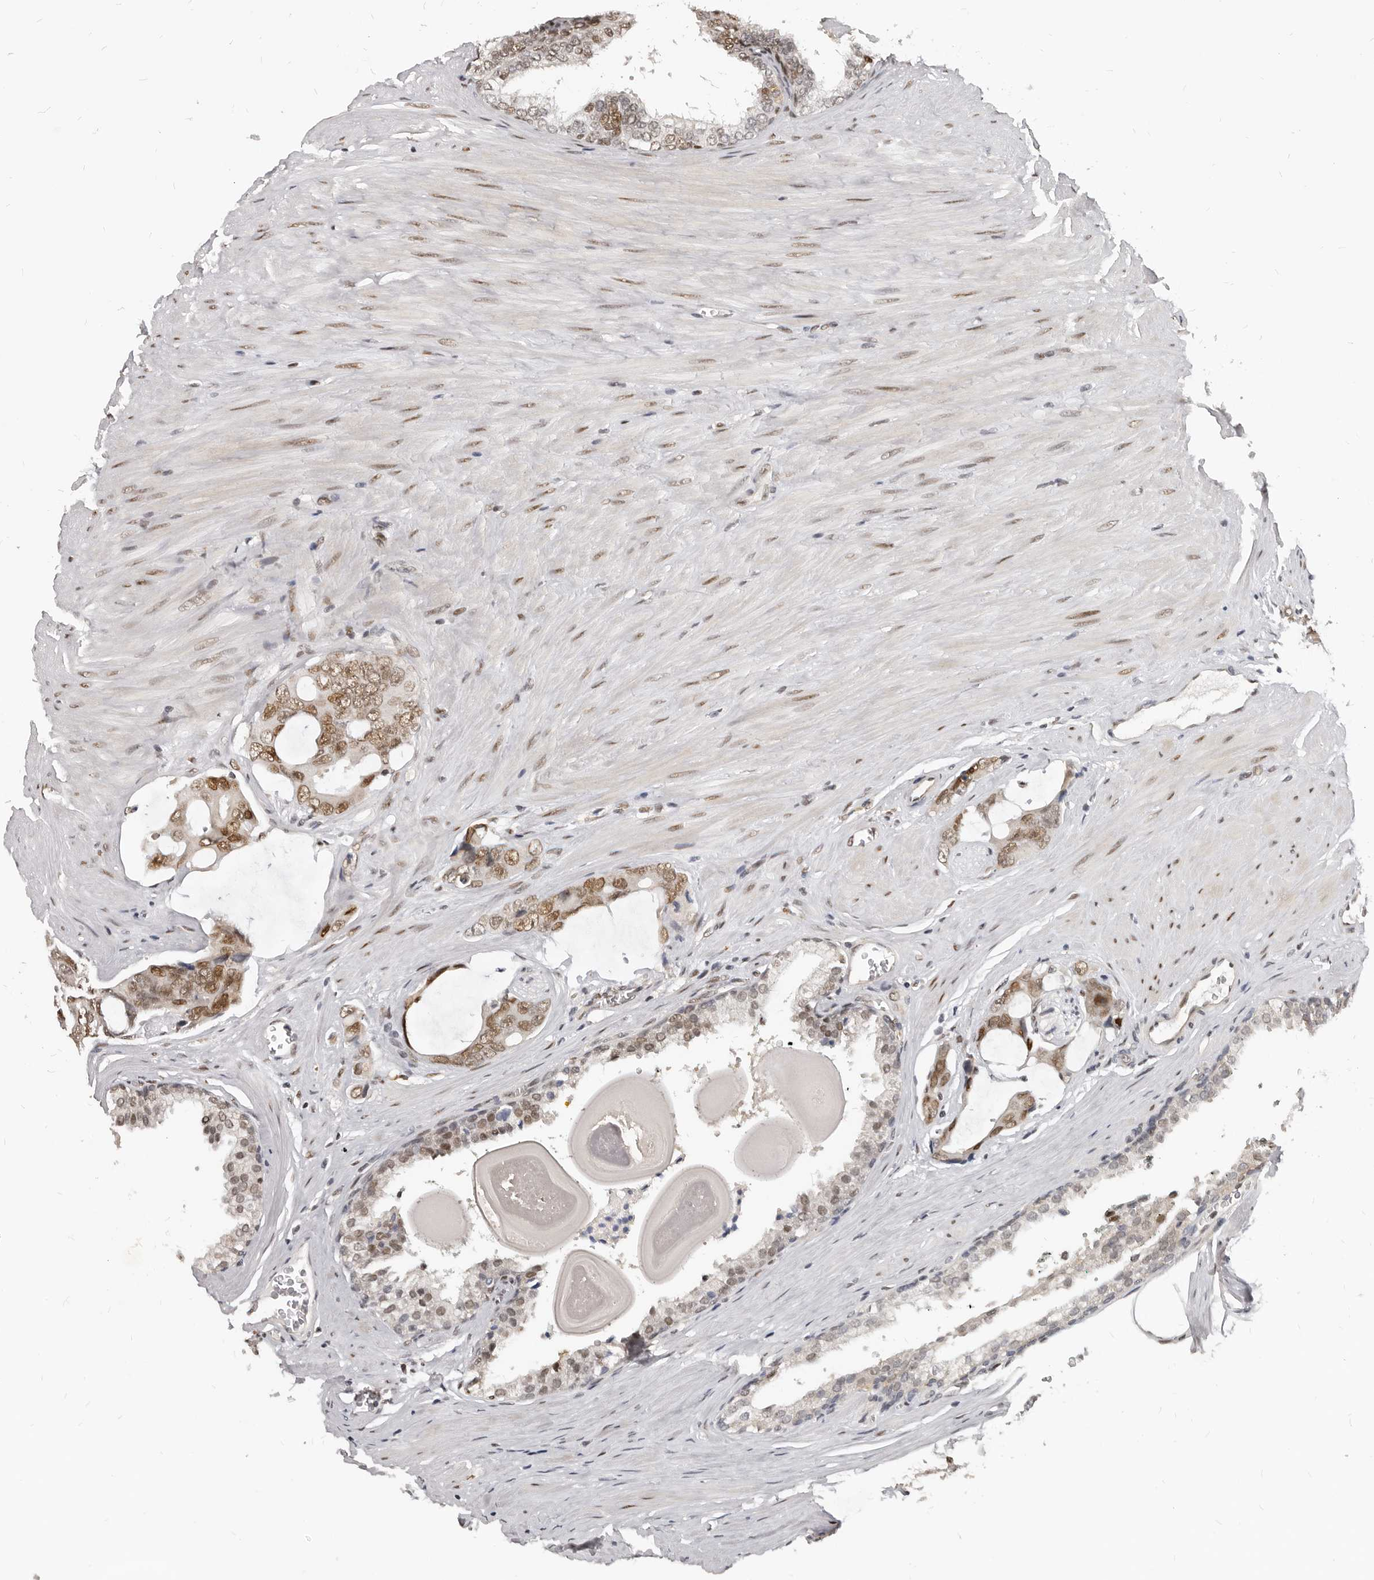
{"staining": {"intensity": "moderate", "quantity": "25%-75%", "location": "nuclear"}, "tissue": "prostate cancer", "cell_type": "Tumor cells", "image_type": "cancer", "snomed": [{"axis": "morphology", "description": "Adenocarcinoma, Medium grade"}, {"axis": "topography", "description": "Prostate"}], "caption": "Immunohistochemical staining of human medium-grade adenocarcinoma (prostate) displays medium levels of moderate nuclear protein expression in about 25%-75% of tumor cells. (brown staining indicates protein expression, while blue staining denotes nuclei).", "gene": "ATF5", "patient": {"sex": "male", "age": 53}}